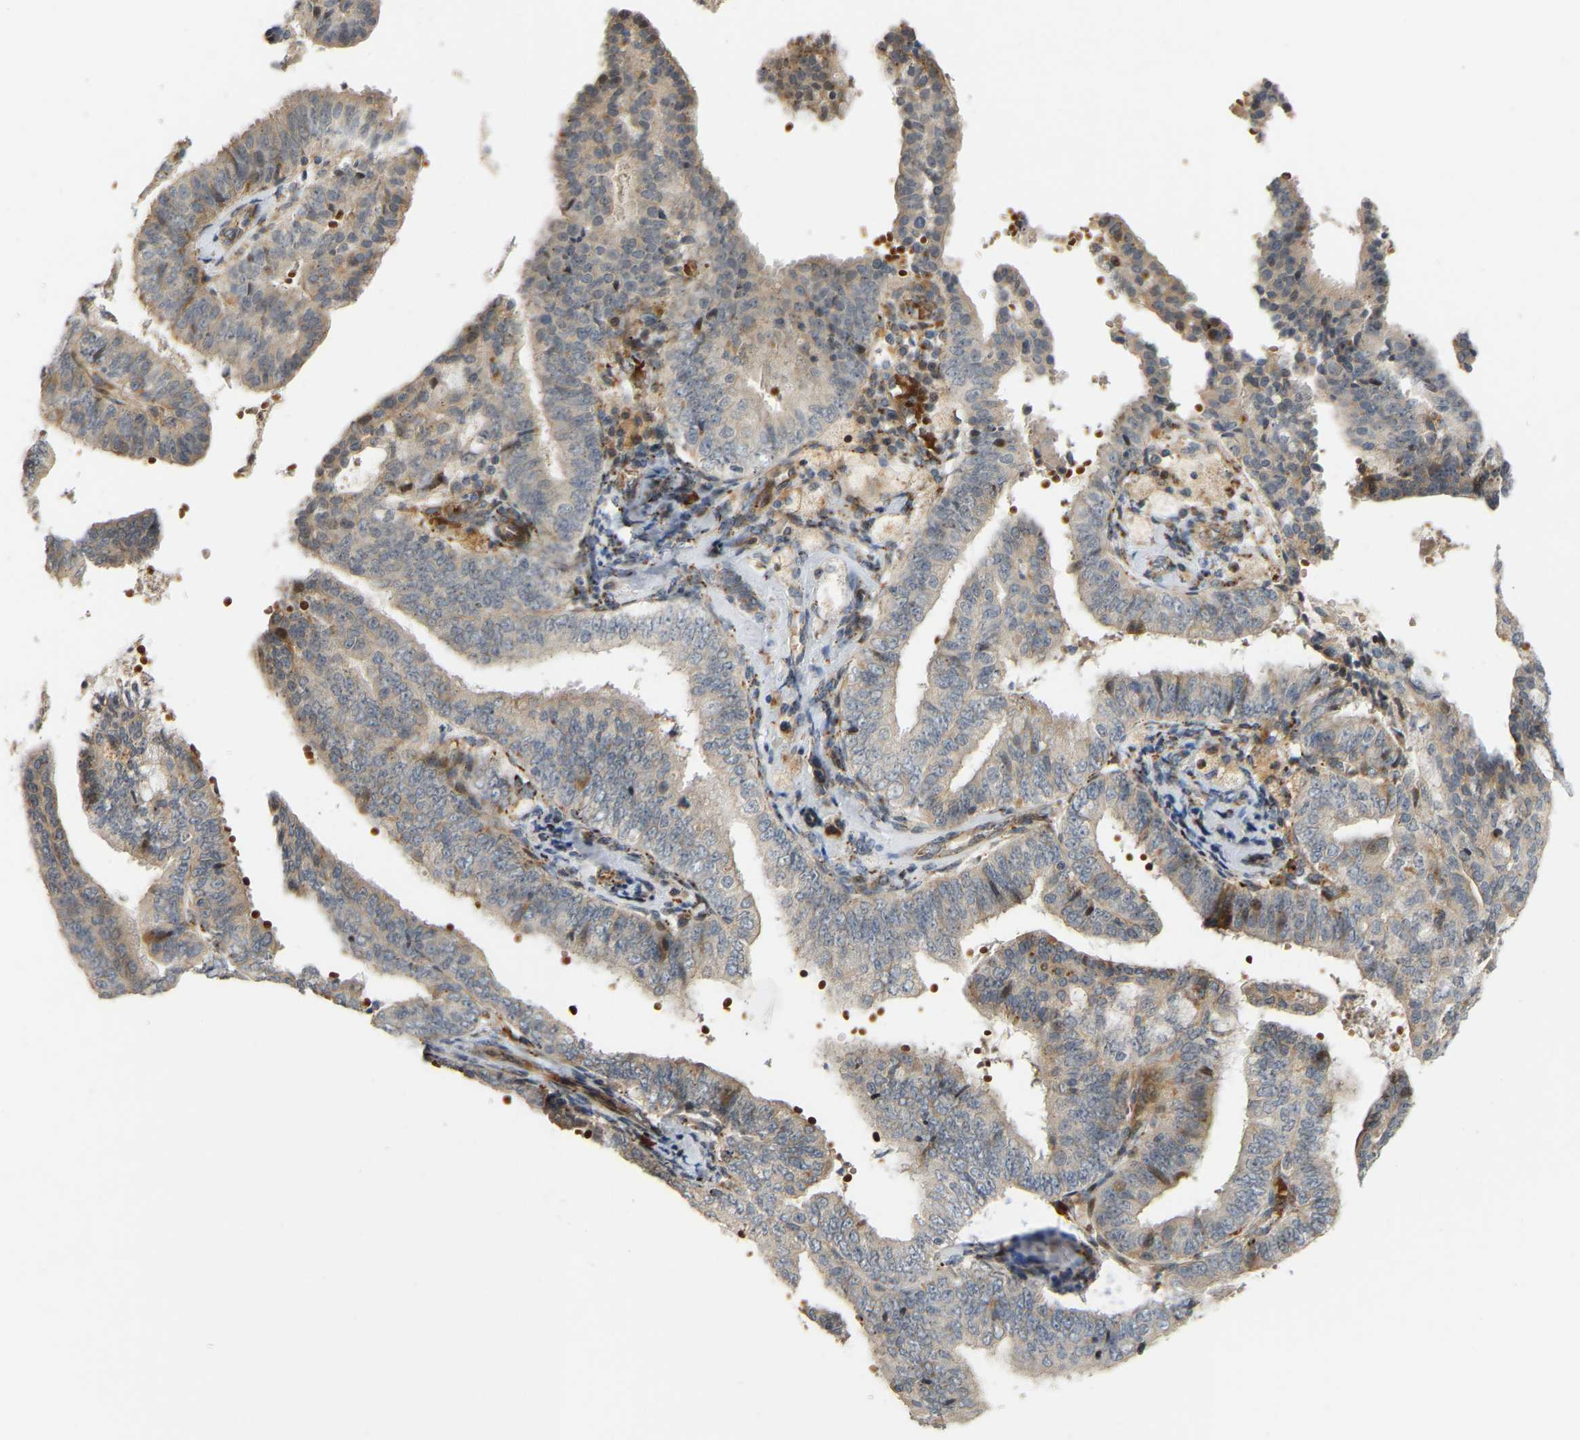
{"staining": {"intensity": "weak", "quantity": "25%-75%", "location": "cytoplasmic/membranous"}, "tissue": "endometrial cancer", "cell_type": "Tumor cells", "image_type": "cancer", "snomed": [{"axis": "morphology", "description": "Adenocarcinoma, NOS"}, {"axis": "topography", "description": "Endometrium"}], "caption": "Endometrial cancer (adenocarcinoma) tissue demonstrates weak cytoplasmic/membranous positivity in approximately 25%-75% of tumor cells, visualized by immunohistochemistry.", "gene": "POGLUT2", "patient": {"sex": "female", "age": 63}}